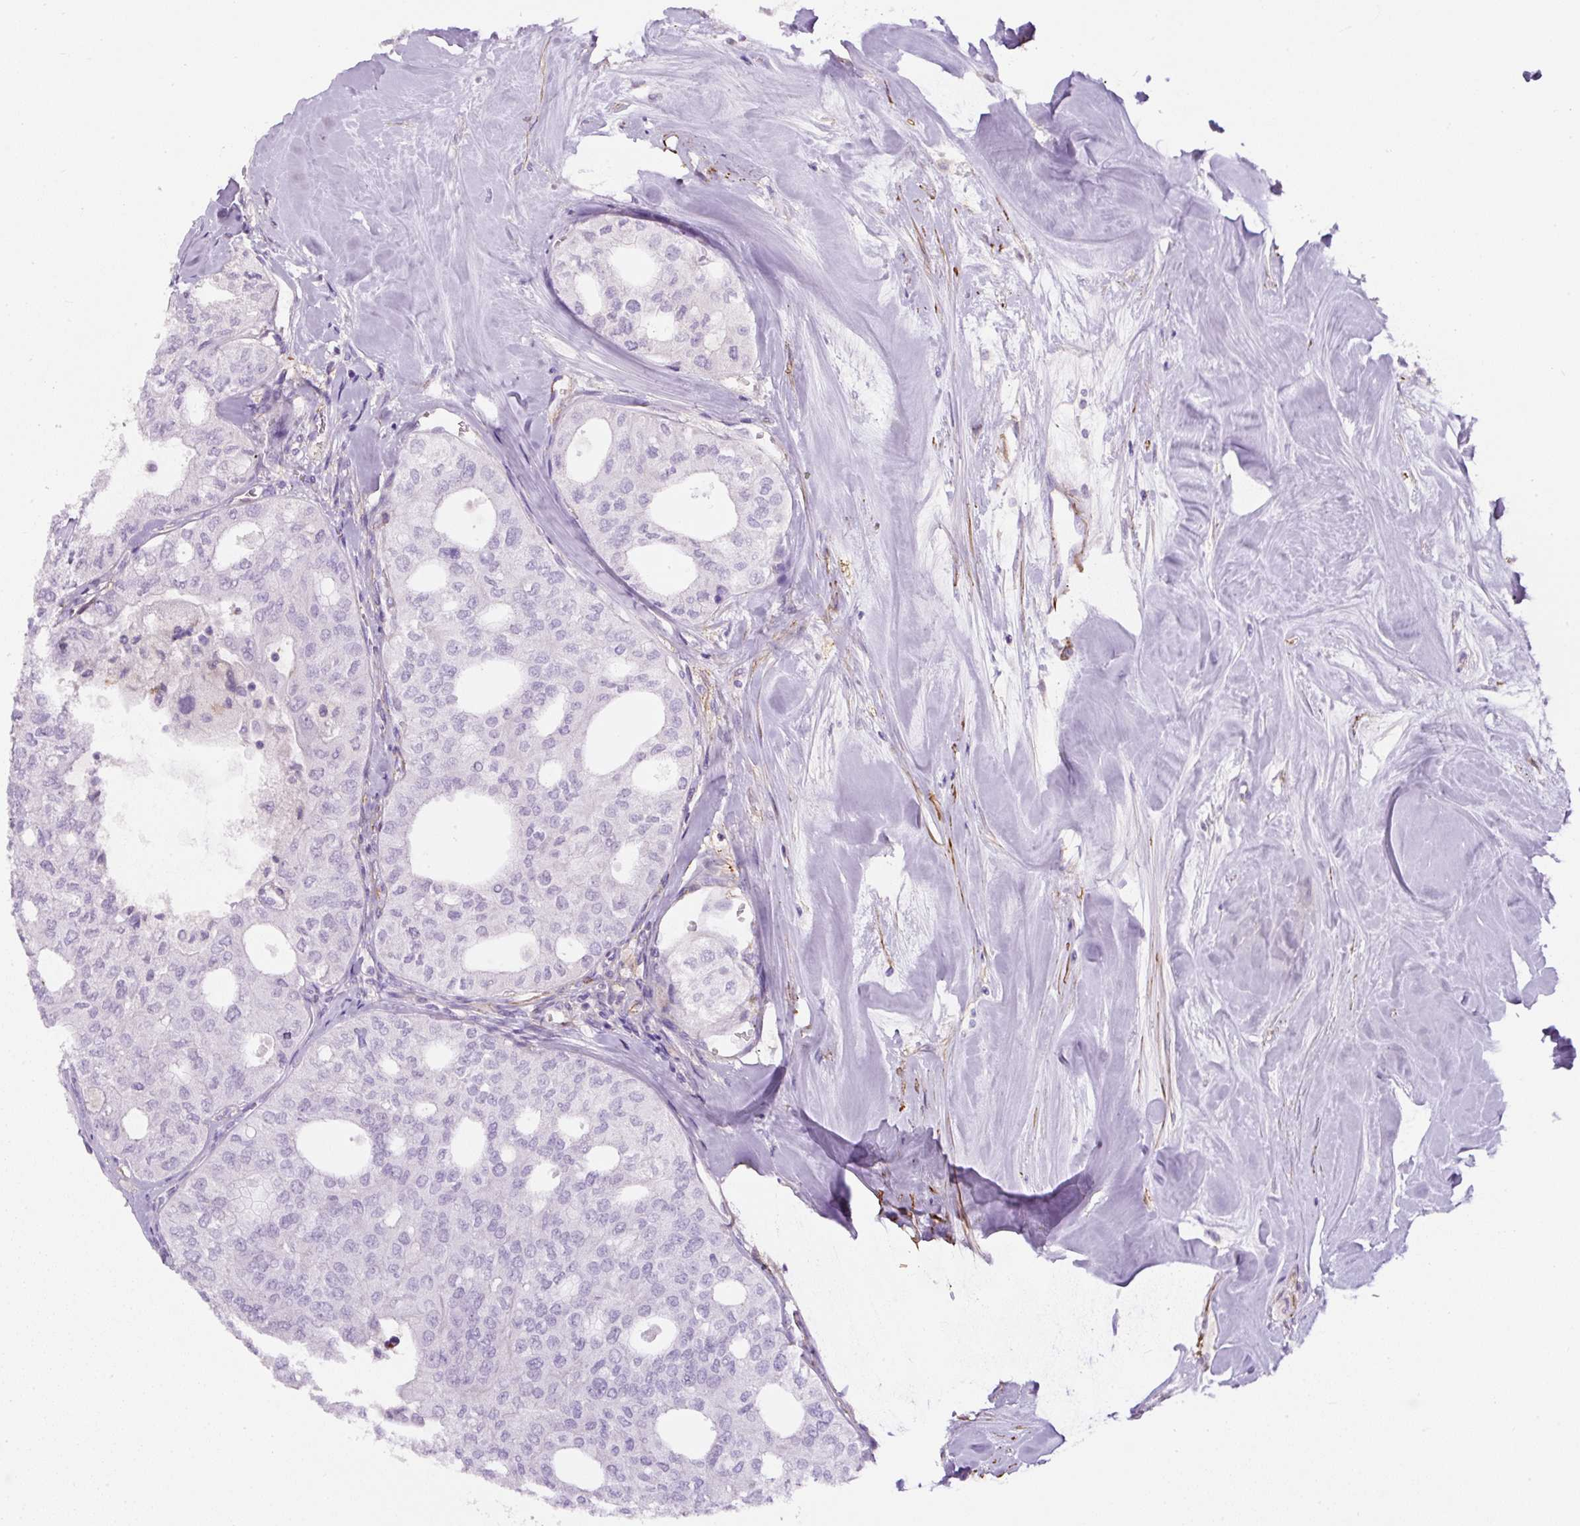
{"staining": {"intensity": "negative", "quantity": "none", "location": "none"}, "tissue": "thyroid cancer", "cell_type": "Tumor cells", "image_type": "cancer", "snomed": [{"axis": "morphology", "description": "Follicular adenoma carcinoma, NOS"}, {"axis": "topography", "description": "Thyroid gland"}], "caption": "Tumor cells are negative for brown protein staining in thyroid cancer.", "gene": "B3GALT5", "patient": {"sex": "male", "age": 75}}